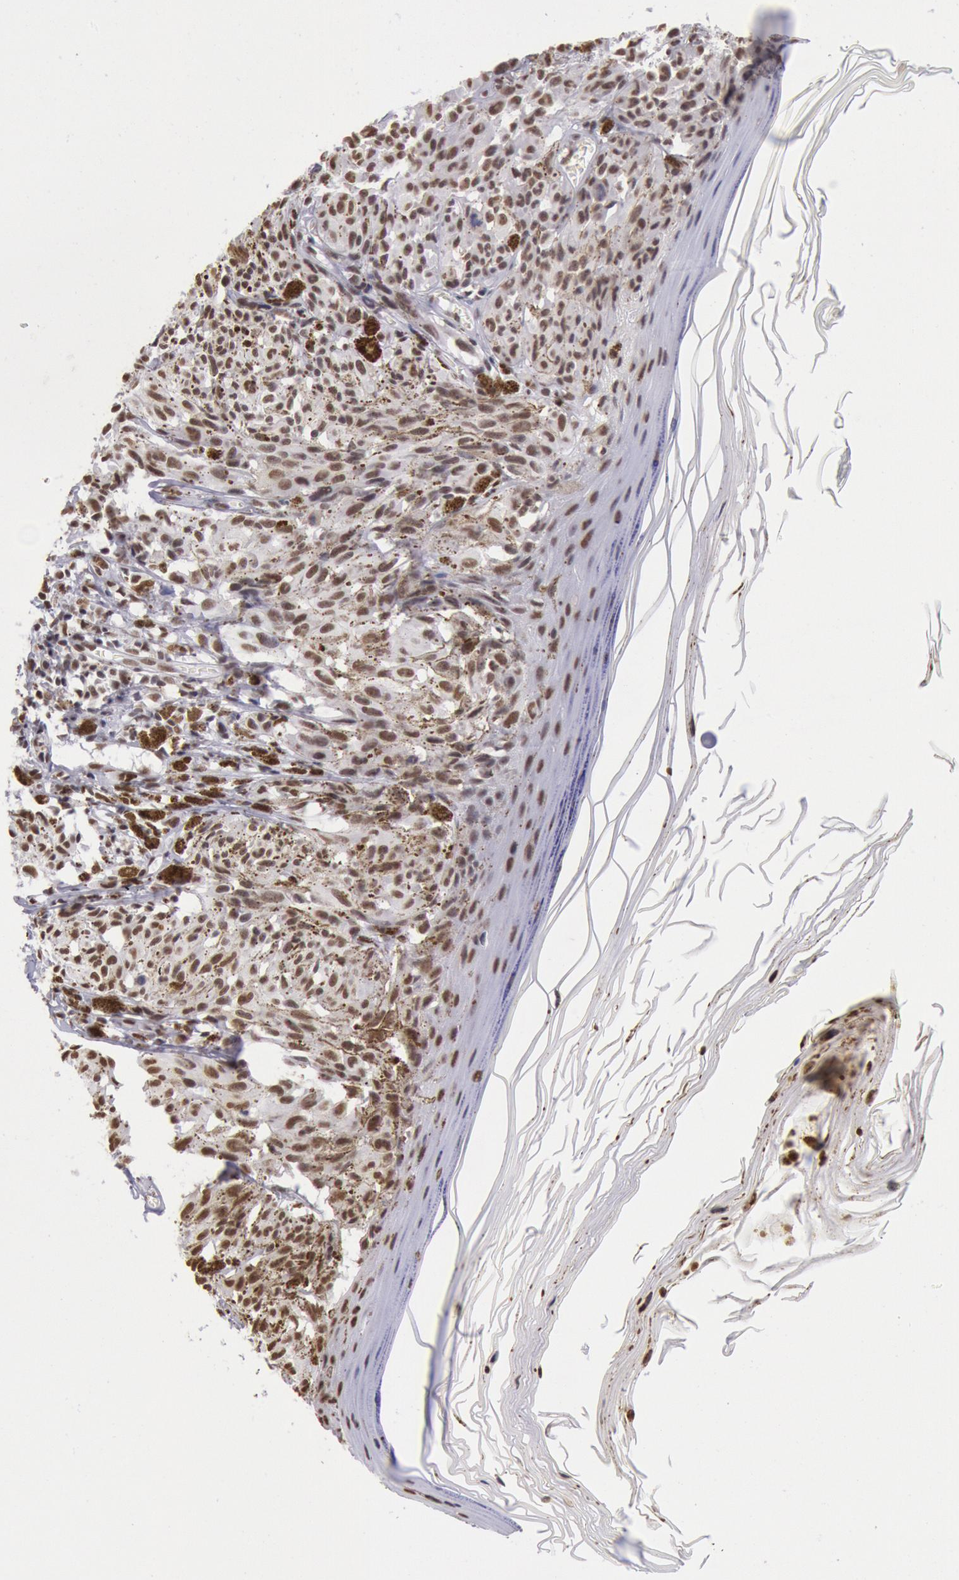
{"staining": {"intensity": "moderate", "quantity": ">75%", "location": "nuclear"}, "tissue": "melanoma", "cell_type": "Tumor cells", "image_type": "cancer", "snomed": [{"axis": "morphology", "description": "Malignant melanoma, NOS"}, {"axis": "topography", "description": "Skin"}], "caption": "The immunohistochemical stain labels moderate nuclear positivity in tumor cells of malignant melanoma tissue.", "gene": "SNRPD3", "patient": {"sex": "female", "age": 72}}